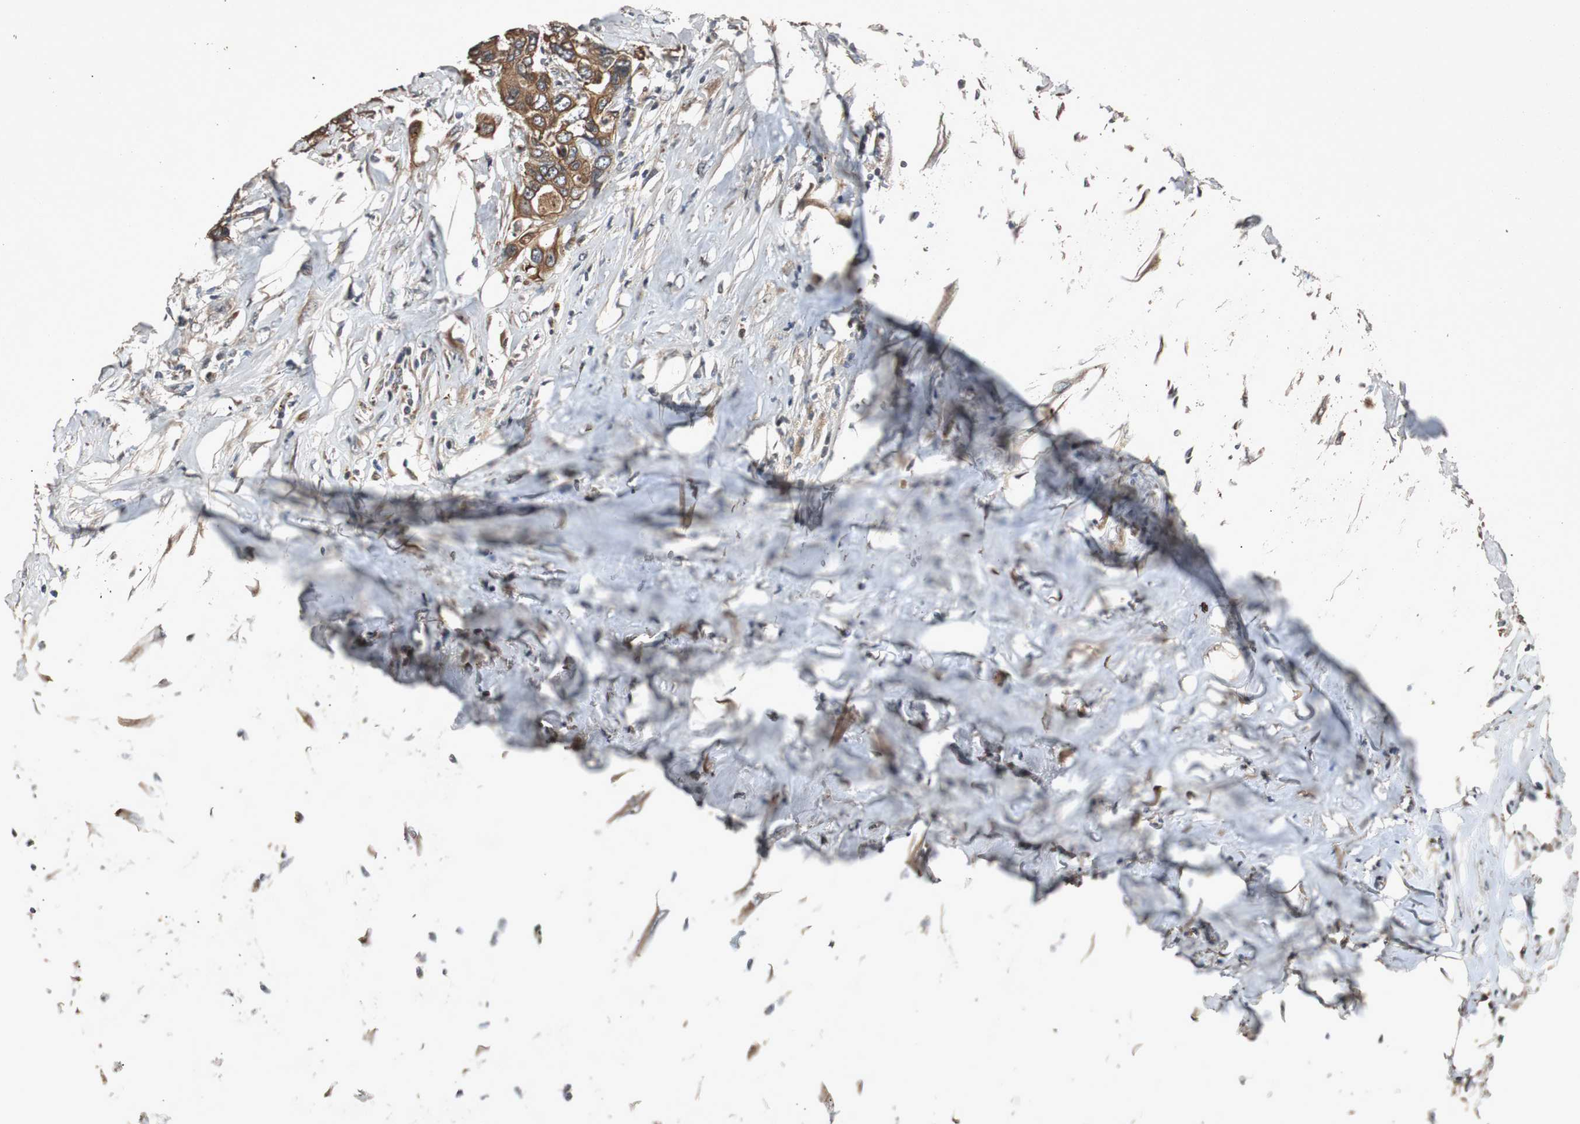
{"staining": {"intensity": "strong", "quantity": ">75%", "location": "cytoplasmic/membranous"}, "tissue": "colorectal cancer", "cell_type": "Tumor cells", "image_type": "cancer", "snomed": [{"axis": "morphology", "description": "Adenocarcinoma, NOS"}, {"axis": "topography", "description": "Rectum"}], "caption": "Protein staining exhibits strong cytoplasmic/membranous positivity in about >75% of tumor cells in colorectal cancer (adenocarcinoma).", "gene": "SLIT2", "patient": {"sex": "male", "age": 55}}